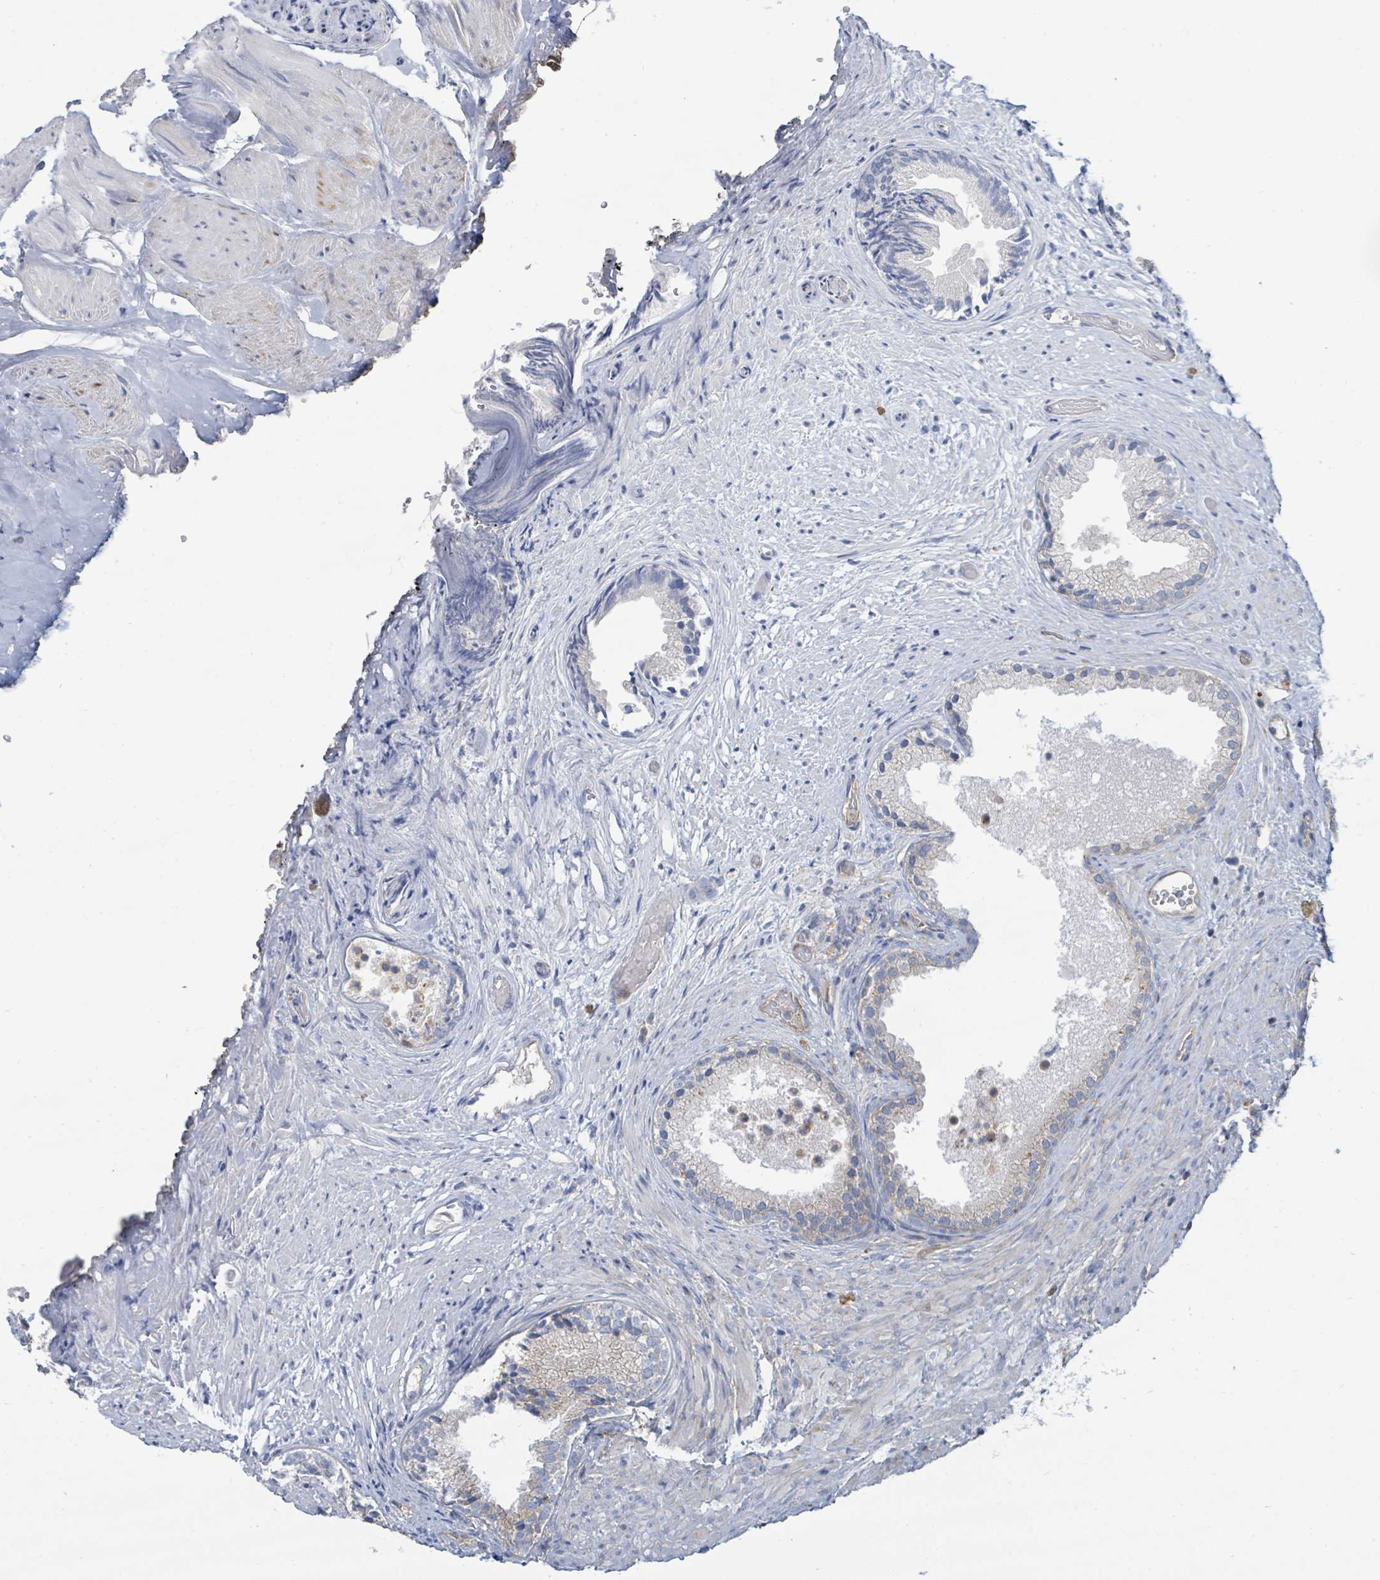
{"staining": {"intensity": "weak", "quantity": "25%-75%", "location": "cytoplasmic/membranous"}, "tissue": "prostate", "cell_type": "Glandular cells", "image_type": "normal", "snomed": [{"axis": "morphology", "description": "Normal tissue, NOS"}, {"axis": "topography", "description": "Prostate"}], "caption": "Prostate stained with DAB immunohistochemistry (IHC) demonstrates low levels of weak cytoplasmic/membranous expression in approximately 25%-75% of glandular cells.", "gene": "BOLA2B", "patient": {"sex": "male", "age": 76}}